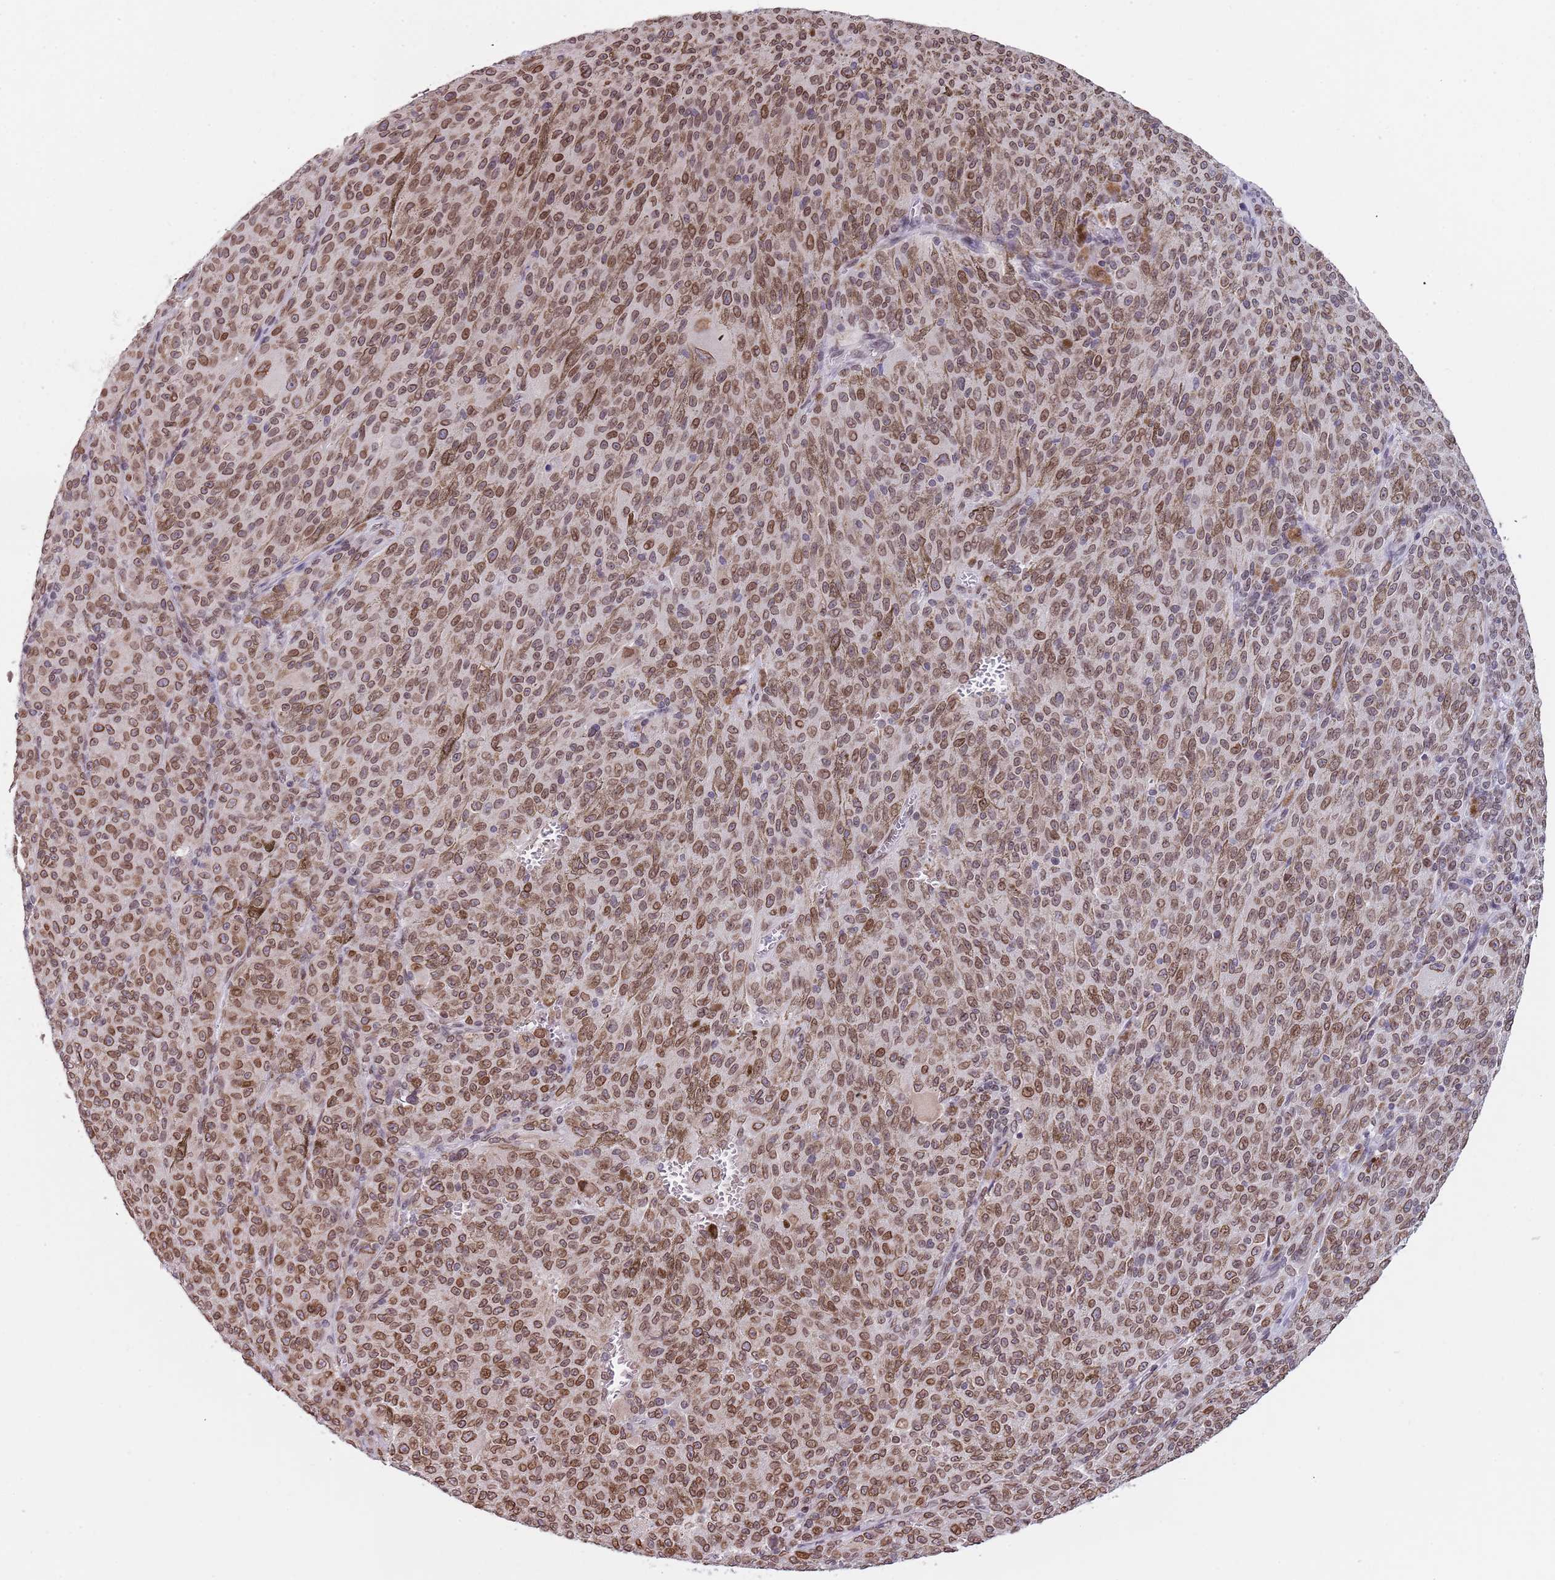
{"staining": {"intensity": "moderate", "quantity": ">75%", "location": "cytoplasmic/membranous,nuclear"}, "tissue": "melanoma", "cell_type": "Tumor cells", "image_type": "cancer", "snomed": [{"axis": "morphology", "description": "Malignant melanoma, NOS"}, {"axis": "topography", "description": "Skin"}], "caption": "Immunohistochemical staining of malignant melanoma reveals medium levels of moderate cytoplasmic/membranous and nuclear protein expression in about >75% of tumor cells.", "gene": "KLHDC2", "patient": {"sex": "female", "age": 52}}